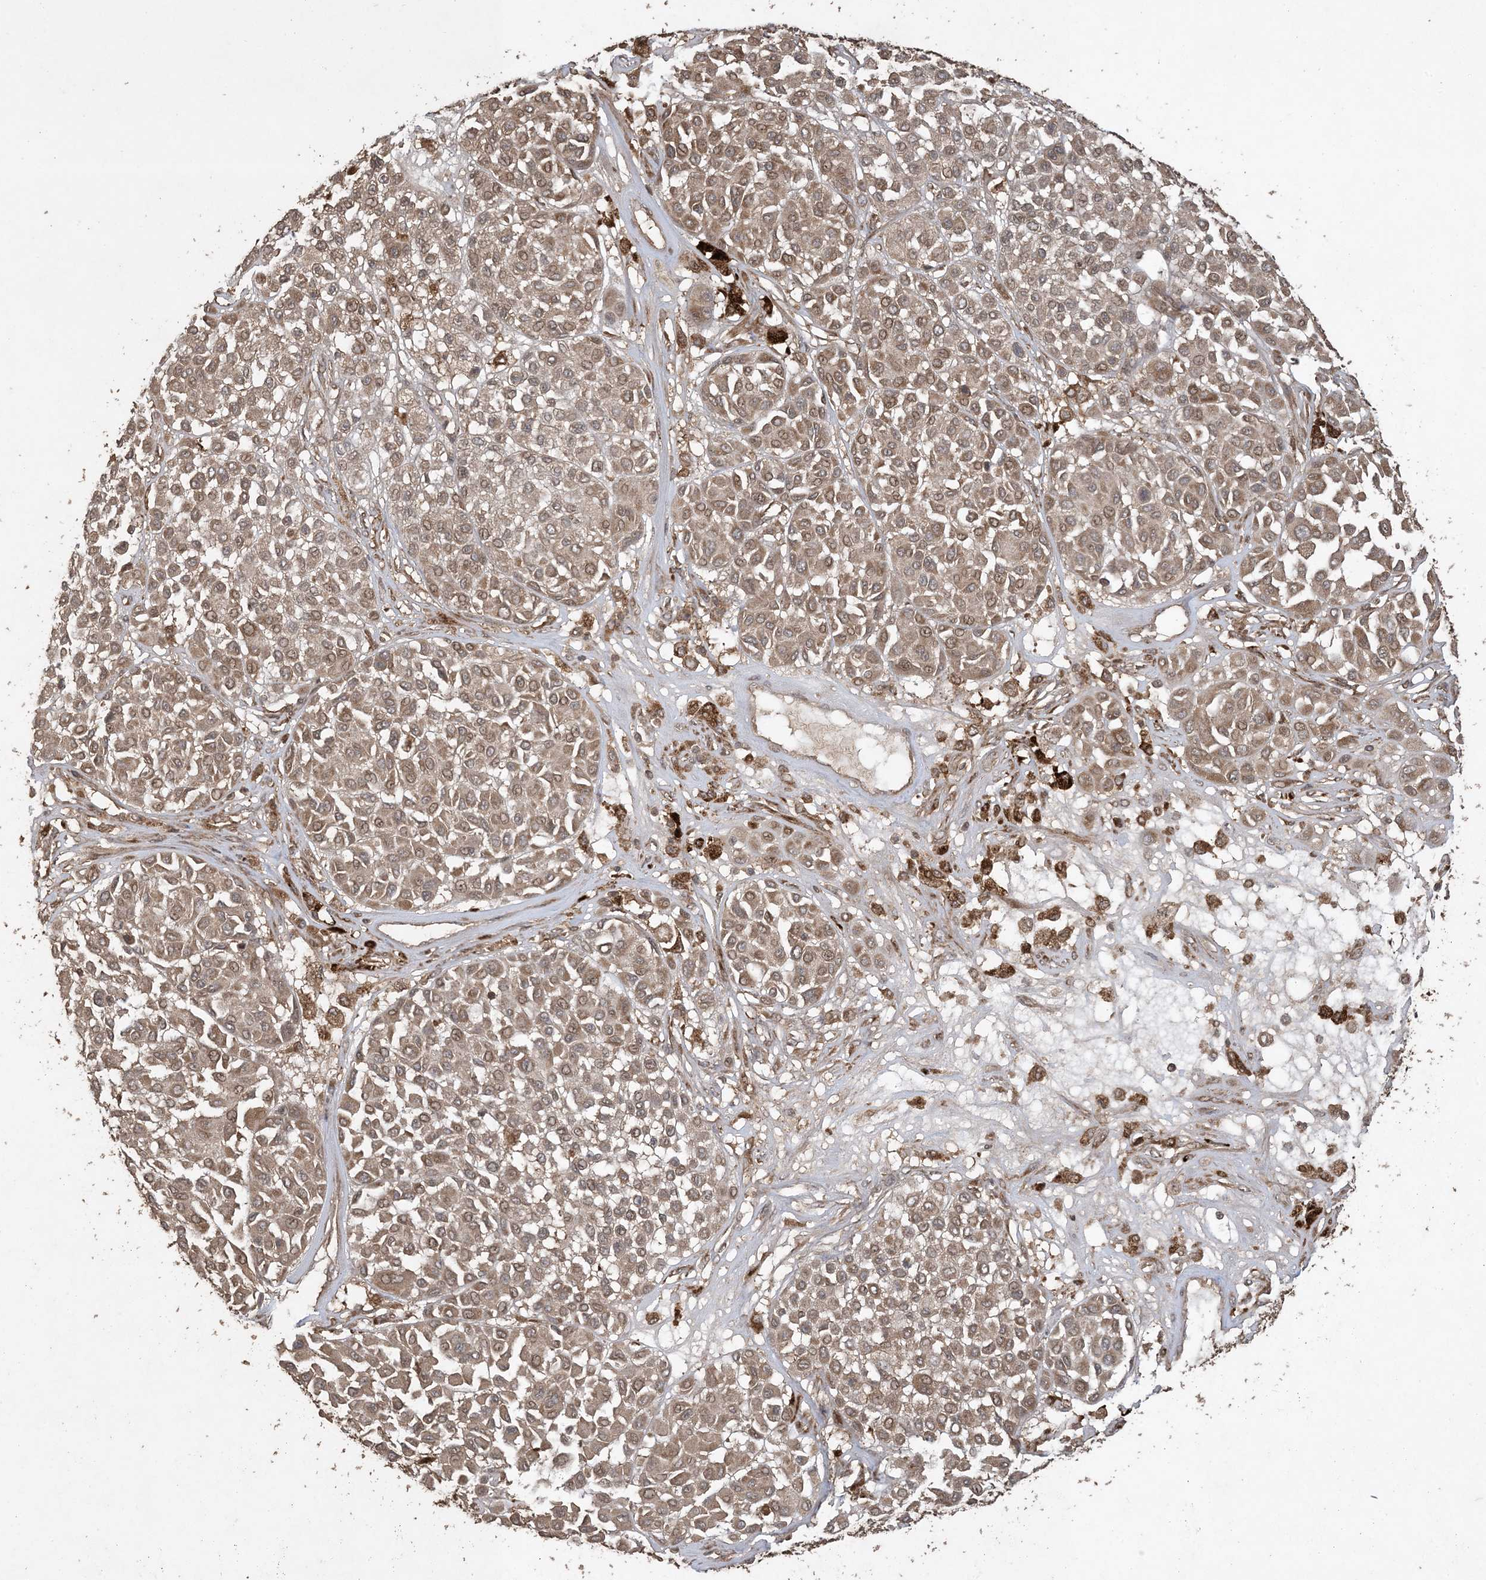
{"staining": {"intensity": "moderate", "quantity": ">75%", "location": "cytoplasmic/membranous"}, "tissue": "melanoma", "cell_type": "Tumor cells", "image_type": "cancer", "snomed": [{"axis": "morphology", "description": "Malignant melanoma, Metastatic site"}, {"axis": "topography", "description": "Soft tissue"}], "caption": "Human malignant melanoma (metastatic site) stained with a brown dye displays moderate cytoplasmic/membranous positive positivity in approximately >75% of tumor cells.", "gene": "EFCAB8", "patient": {"sex": "male", "age": 41}}